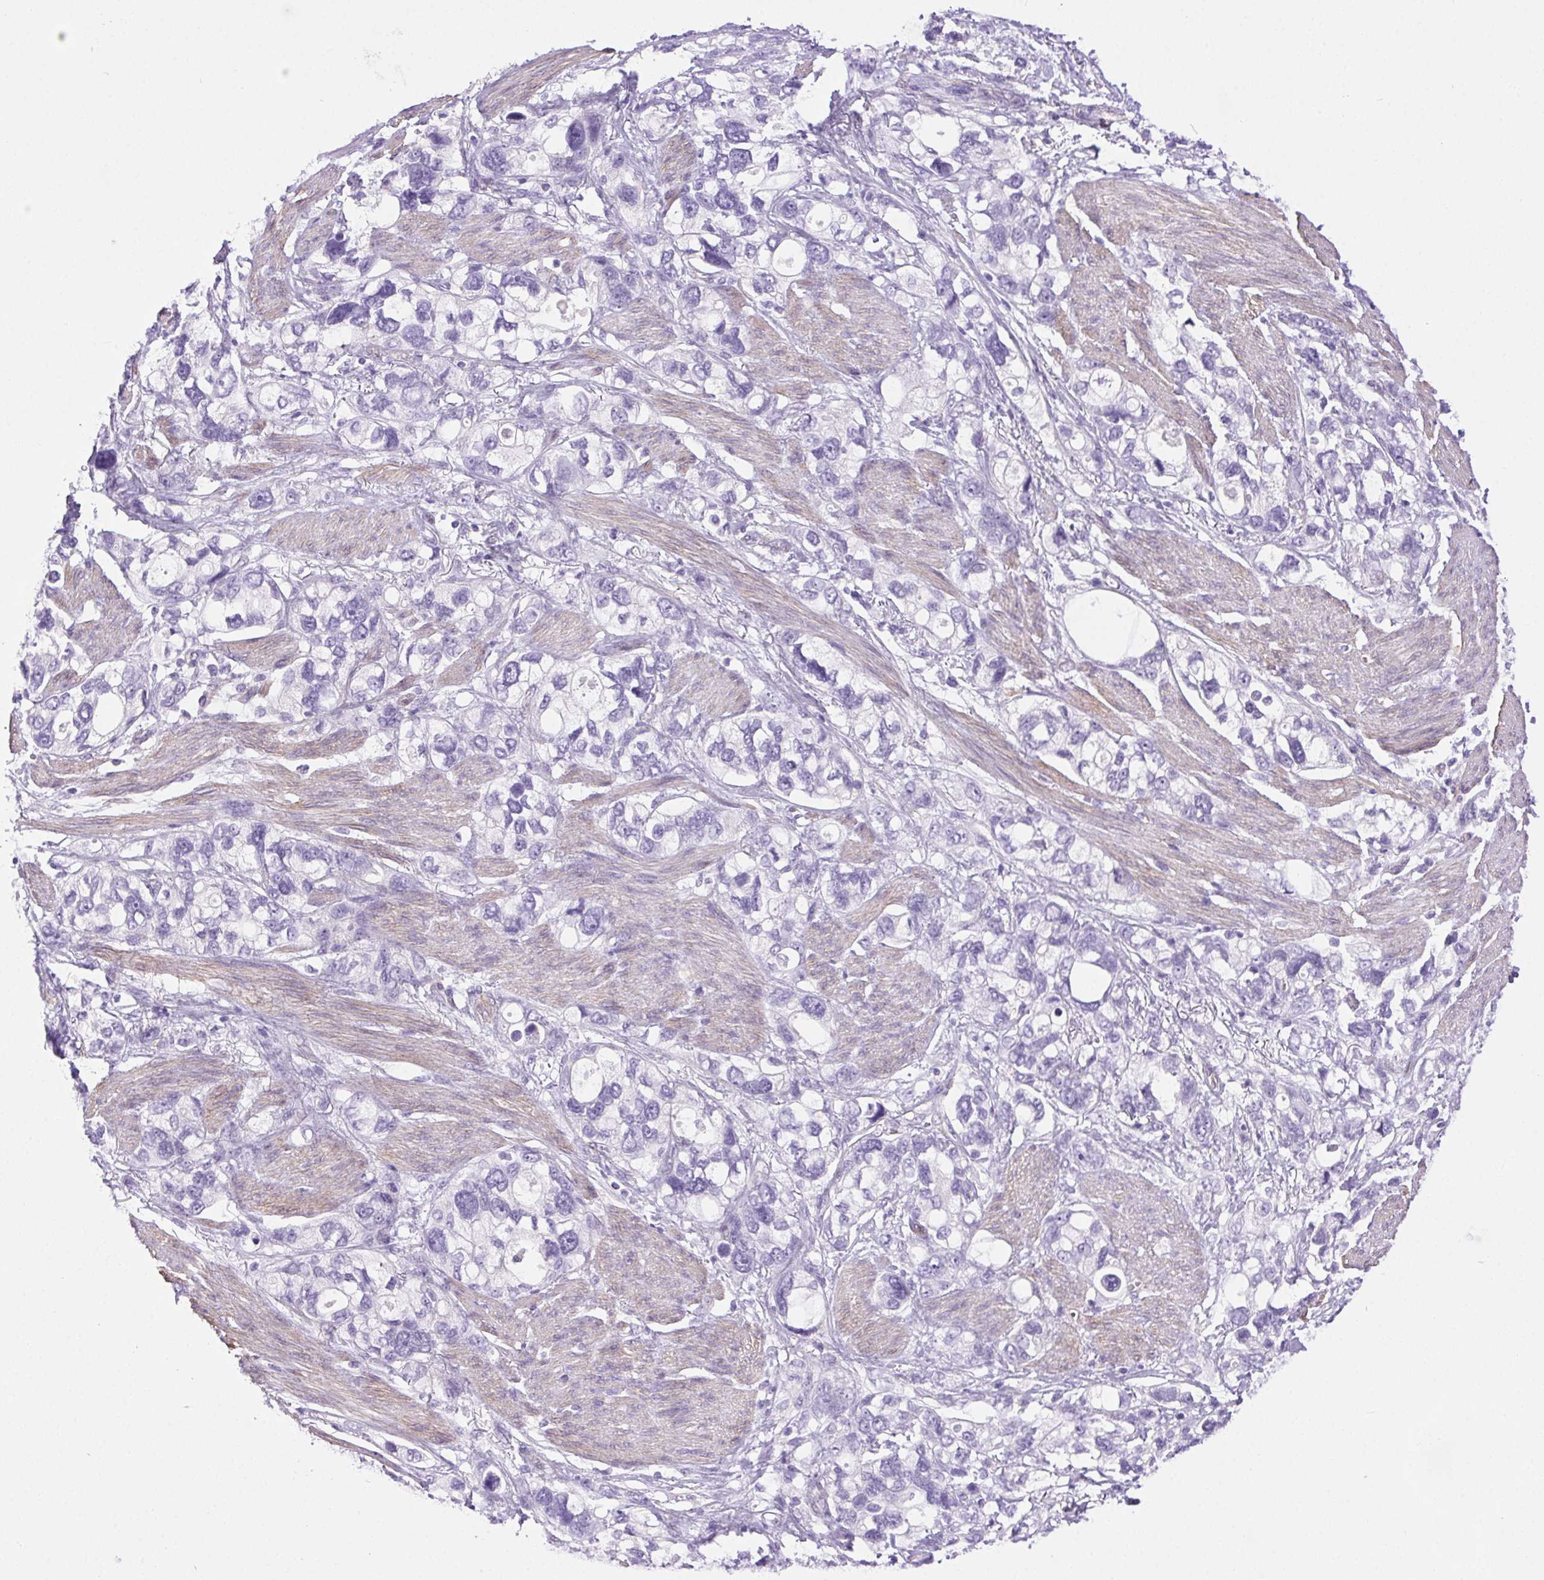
{"staining": {"intensity": "negative", "quantity": "none", "location": "none"}, "tissue": "stomach cancer", "cell_type": "Tumor cells", "image_type": "cancer", "snomed": [{"axis": "morphology", "description": "Adenocarcinoma, NOS"}, {"axis": "topography", "description": "Stomach, upper"}], "caption": "A photomicrograph of human stomach cancer (adenocarcinoma) is negative for staining in tumor cells.", "gene": "SHCBP1L", "patient": {"sex": "female", "age": 81}}